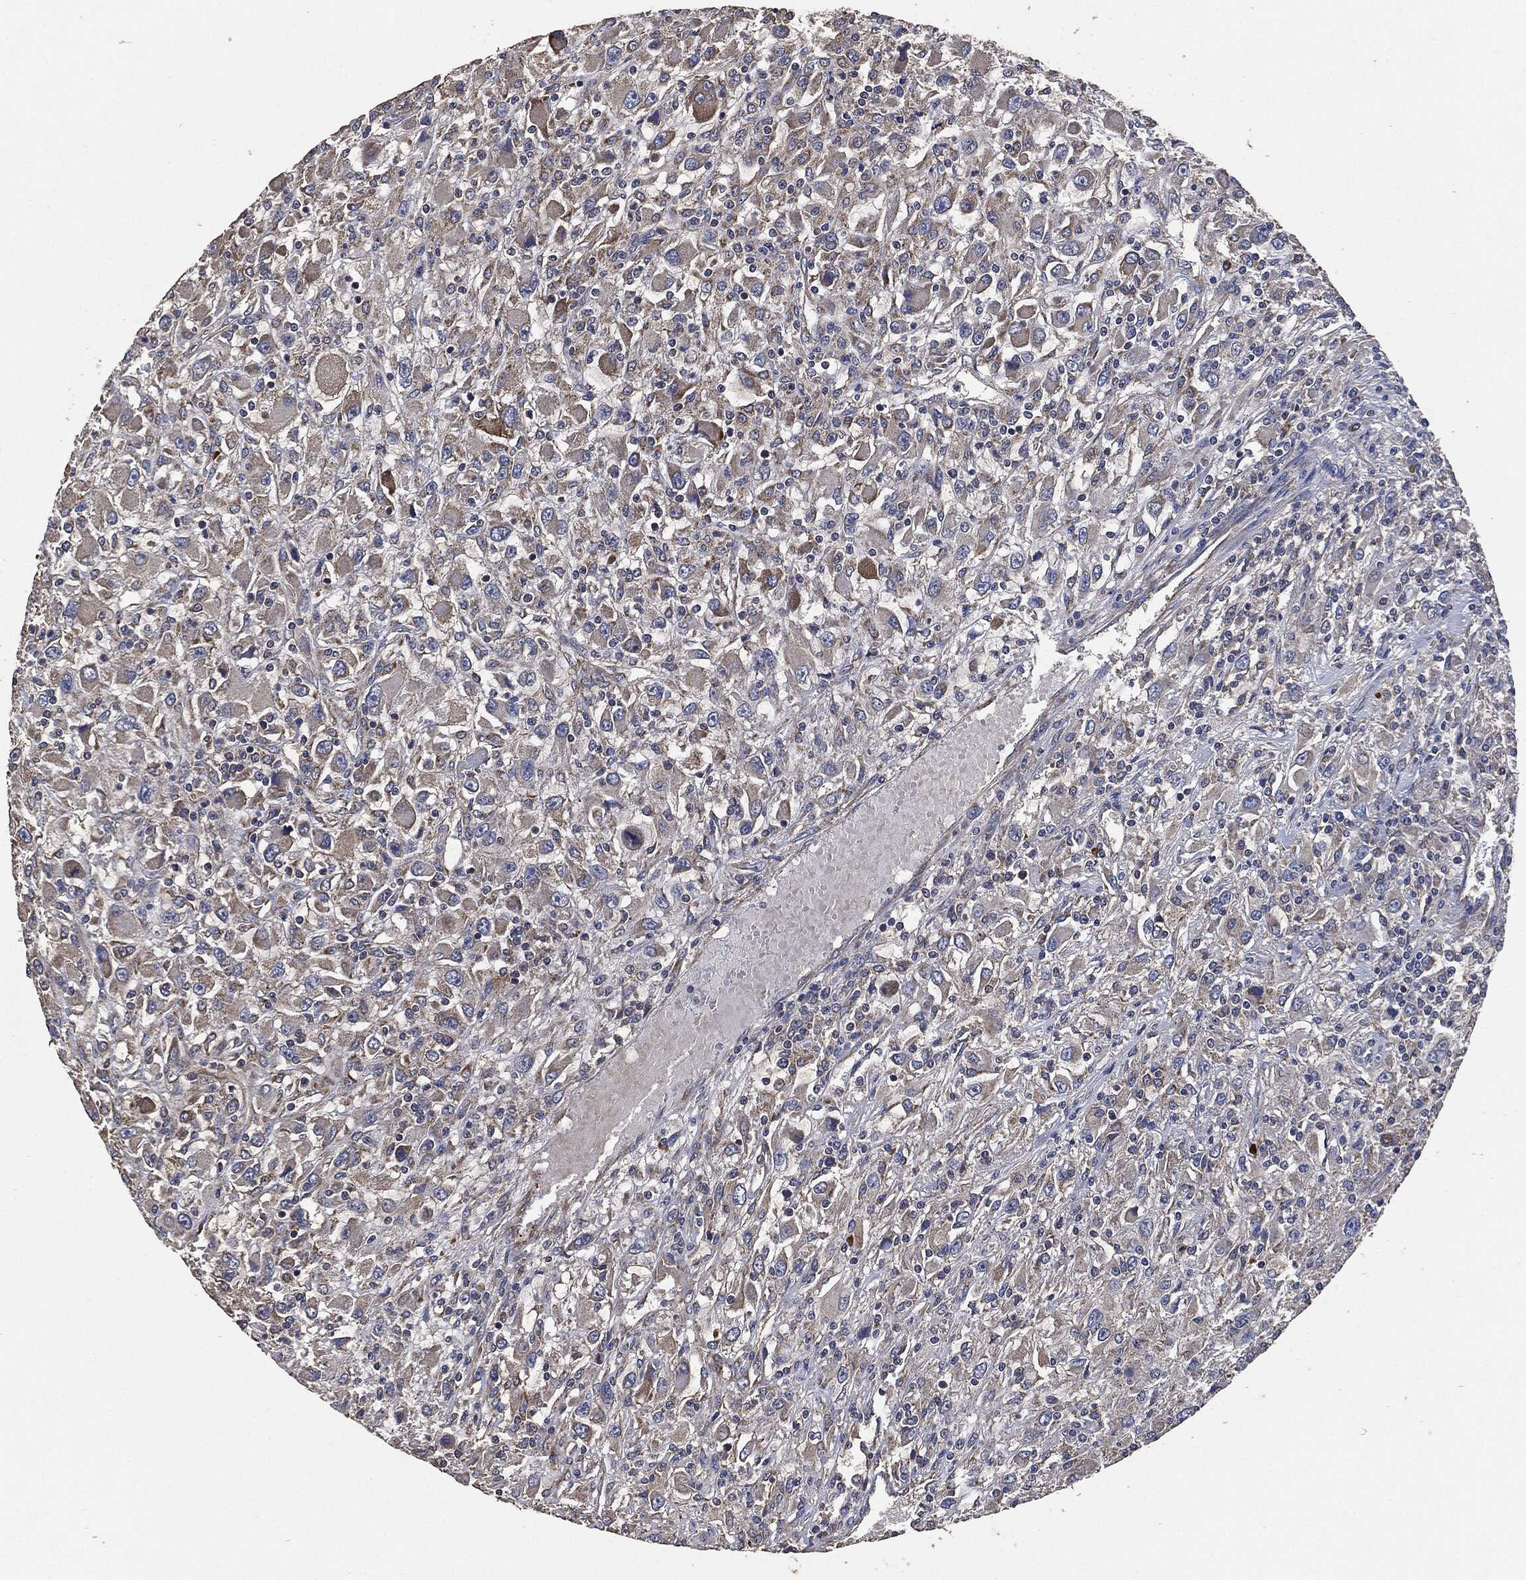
{"staining": {"intensity": "moderate", "quantity": "<25%", "location": "cytoplasmic/membranous"}, "tissue": "renal cancer", "cell_type": "Tumor cells", "image_type": "cancer", "snomed": [{"axis": "morphology", "description": "Adenocarcinoma, NOS"}, {"axis": "topography", "description": "Kidney"}], "caption": "DAB (3,3'-diaminobenzidine) immunohistochemical staining of human renal cancer (adenocarcinoma) shows moderate cytoplasmic/membranous protein positivity in approximately <25% of tumor cells.", "gene": "STK3", "patient": {"sex": "female", "age": 67}}